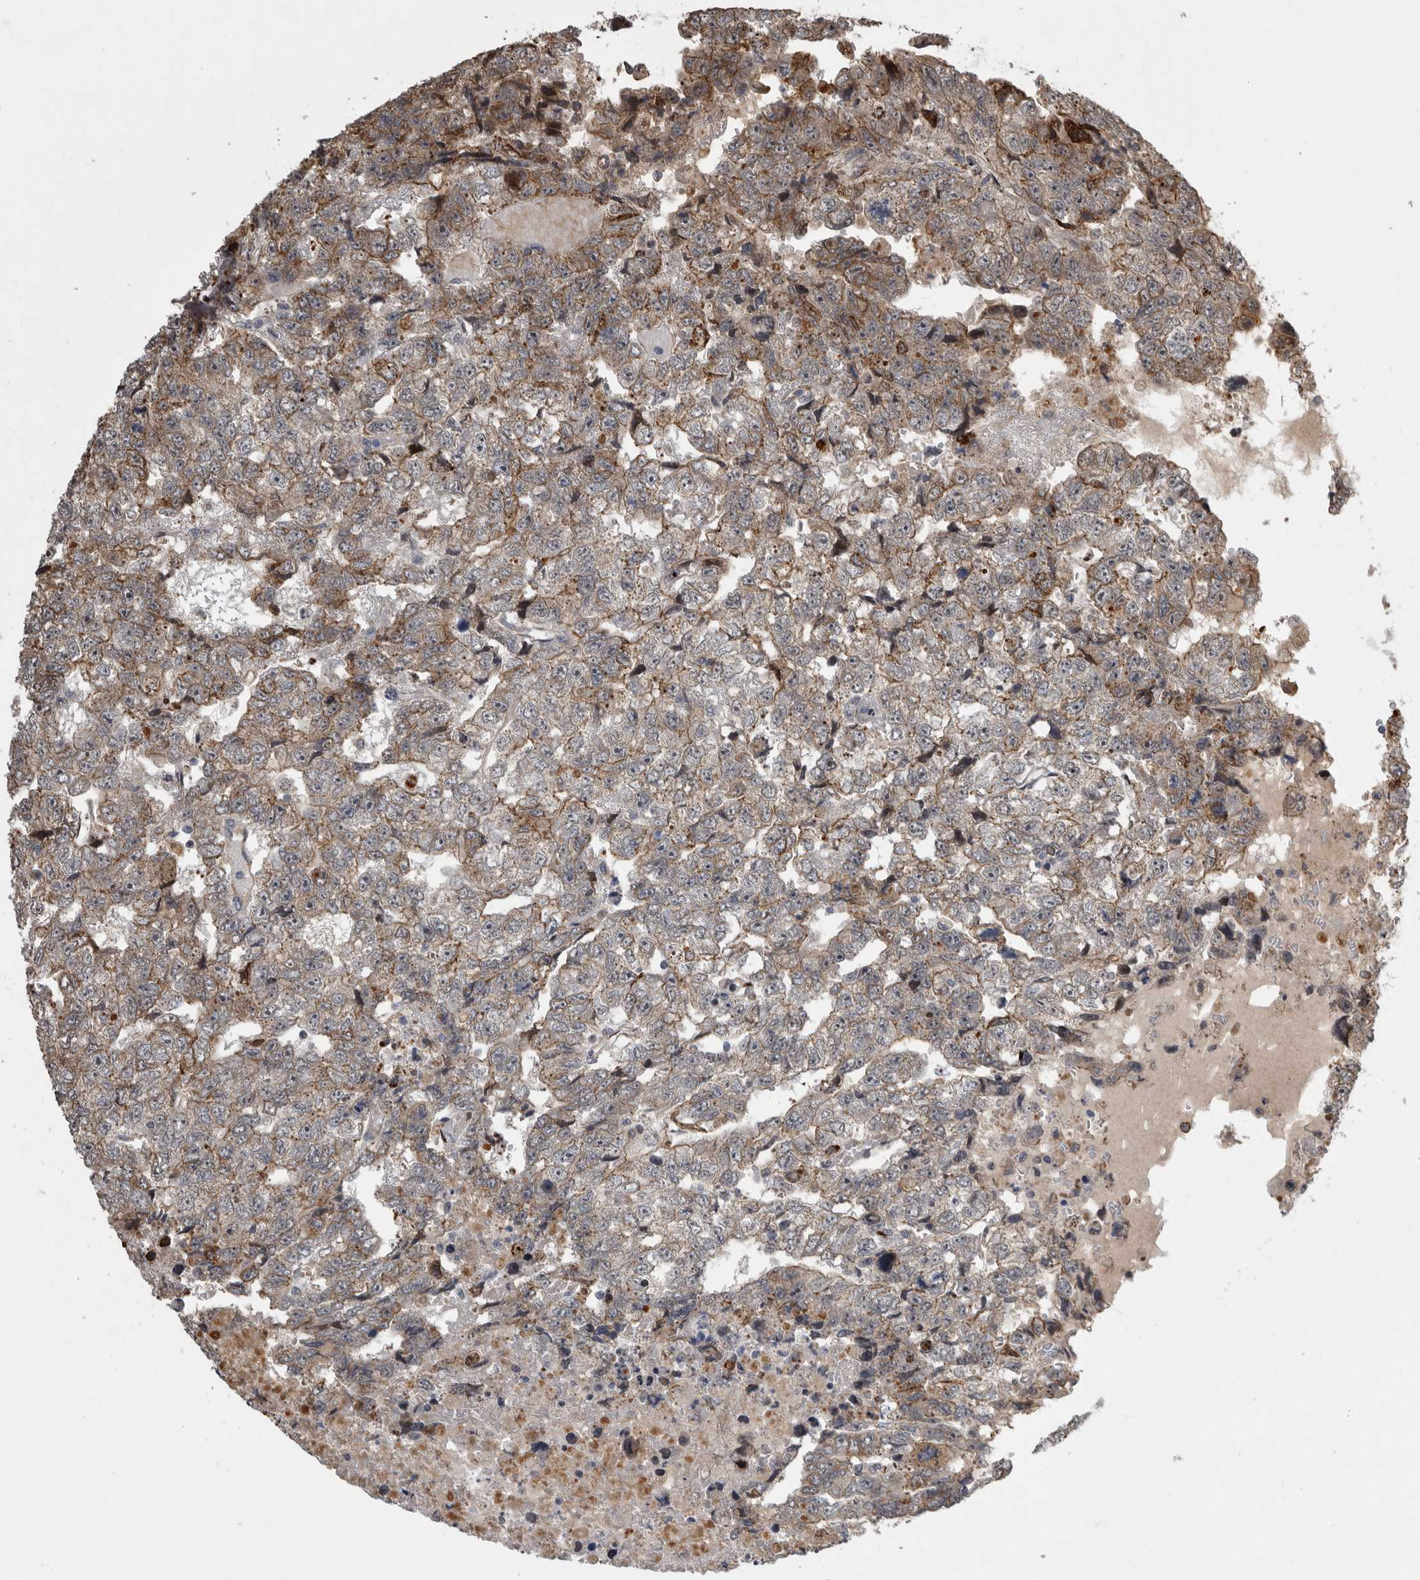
{"staining": {"intensity": "moderate", "quantity": "25%-75%", "location": "cytoplasmic/membranous"}, "tissue": "testis cancer", "cell_type": "Tumor cells", "image_type": "cancer", "snomed": [{"axis": "morphology", "description": "Carcinoma, Embryonal, NOS"}, {"axis": "topography", "description": "Testis"}], "caption": "Protein staining reveals moderate cytoplasmic/membranous positivity in approximately 25%-75% of tumor cells in testis cancer.", "gene": "MPDZ", "patient": {"sex": "male", "age": 36}}